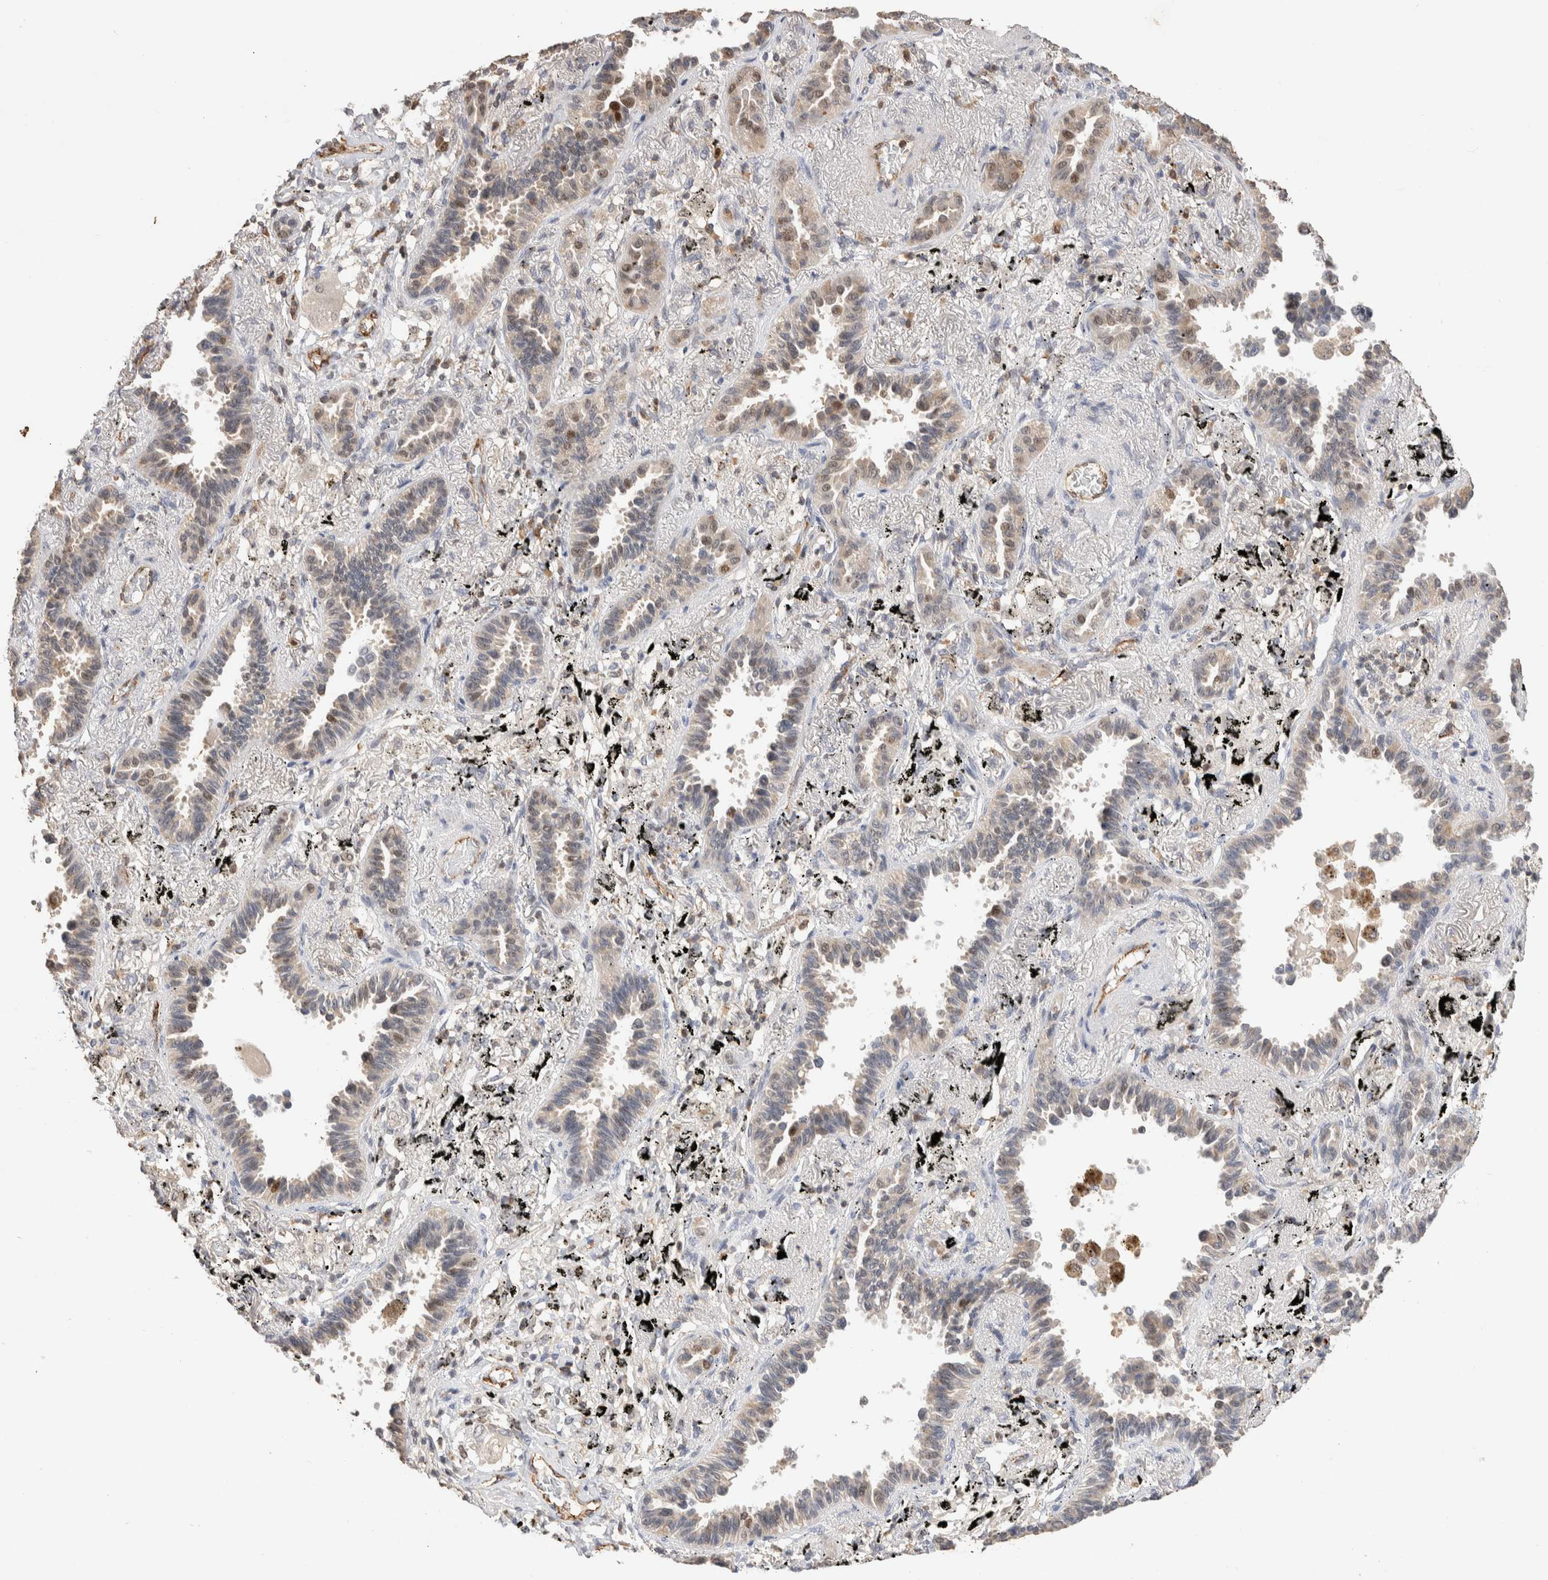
{"staining": {"intensity": "weak", "quantity": "<25%", "location": "cytoplasmic/membranous,nuclear"}, "tissue": "lung cancer", "cell_type": "Tumor cells", "image_type": "cancer", "snomed": [{"axis": "morphology", "description": "Adenocarcinoma, NOS"}, {"axis": "topography", "description": "Lung"}], "caption": "Immunohistochemistry of human lung cancer reveals no expression in tumor cells.", "gene": "NSMAF", "patient": {"sex": "male", "age": 59}}